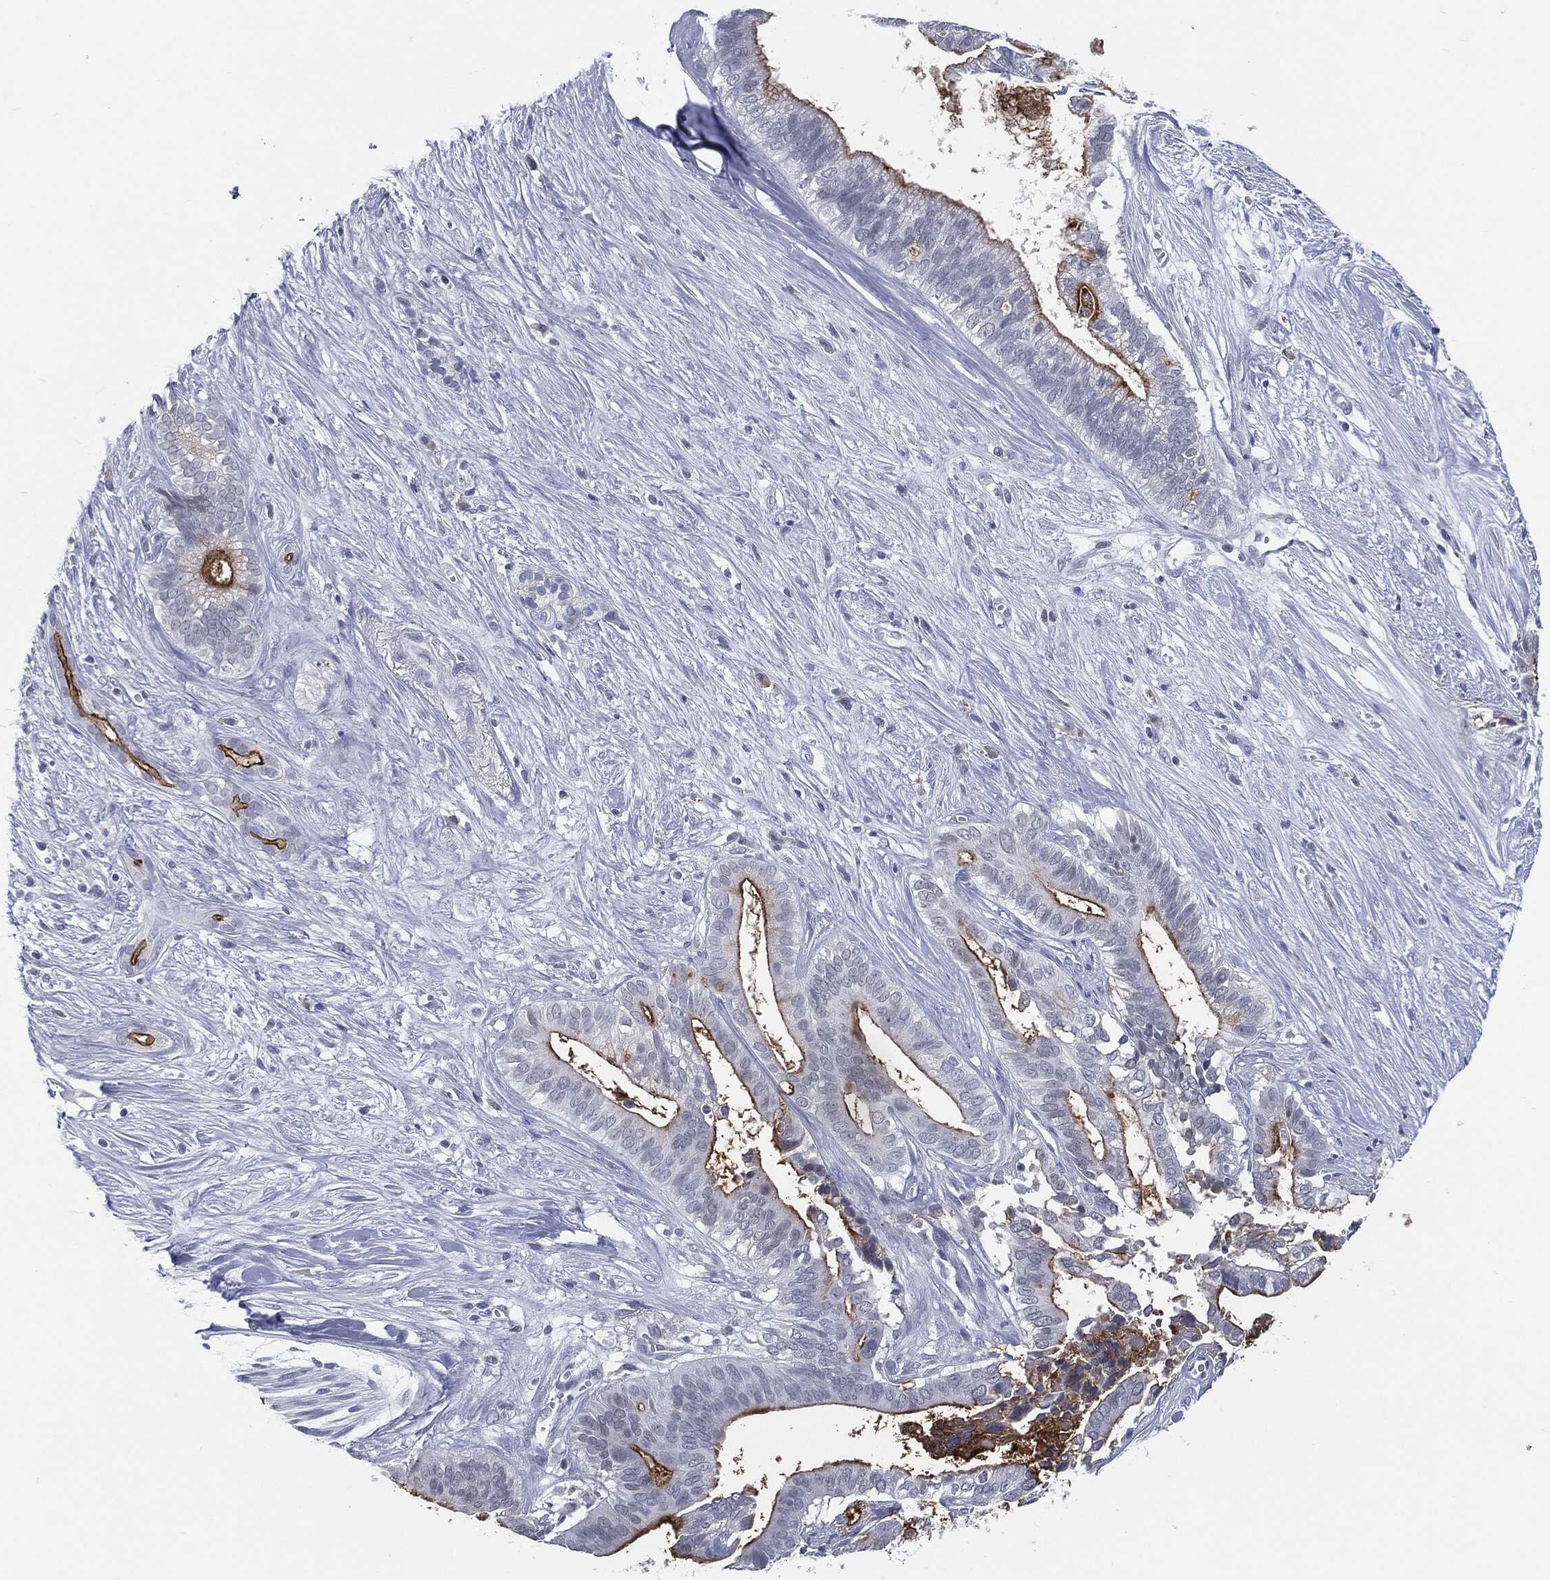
{"staining": {"intensity": "strong", "quantity": "25%-75%", "location": "cytoplasmic/membranous"}, "tissue": "pancreatic cancer", "cell_type": "Tumor cells", "image_type": "cancer", "snomed": [{"axis": "morphology", "description": "Adenocarcinoma, NOS"}, {"axis": "topography", "description": "Pancreas"}], "caption": "This photomicrograph reveals IHC staining of human pancreatic cancer (adenocarcinoma), with high strong cytoplasmic/membranous expression in about 25%-75% of tumor cells.", "gene": "PROM1", "patient": {"sex": "male", "age": 61}}